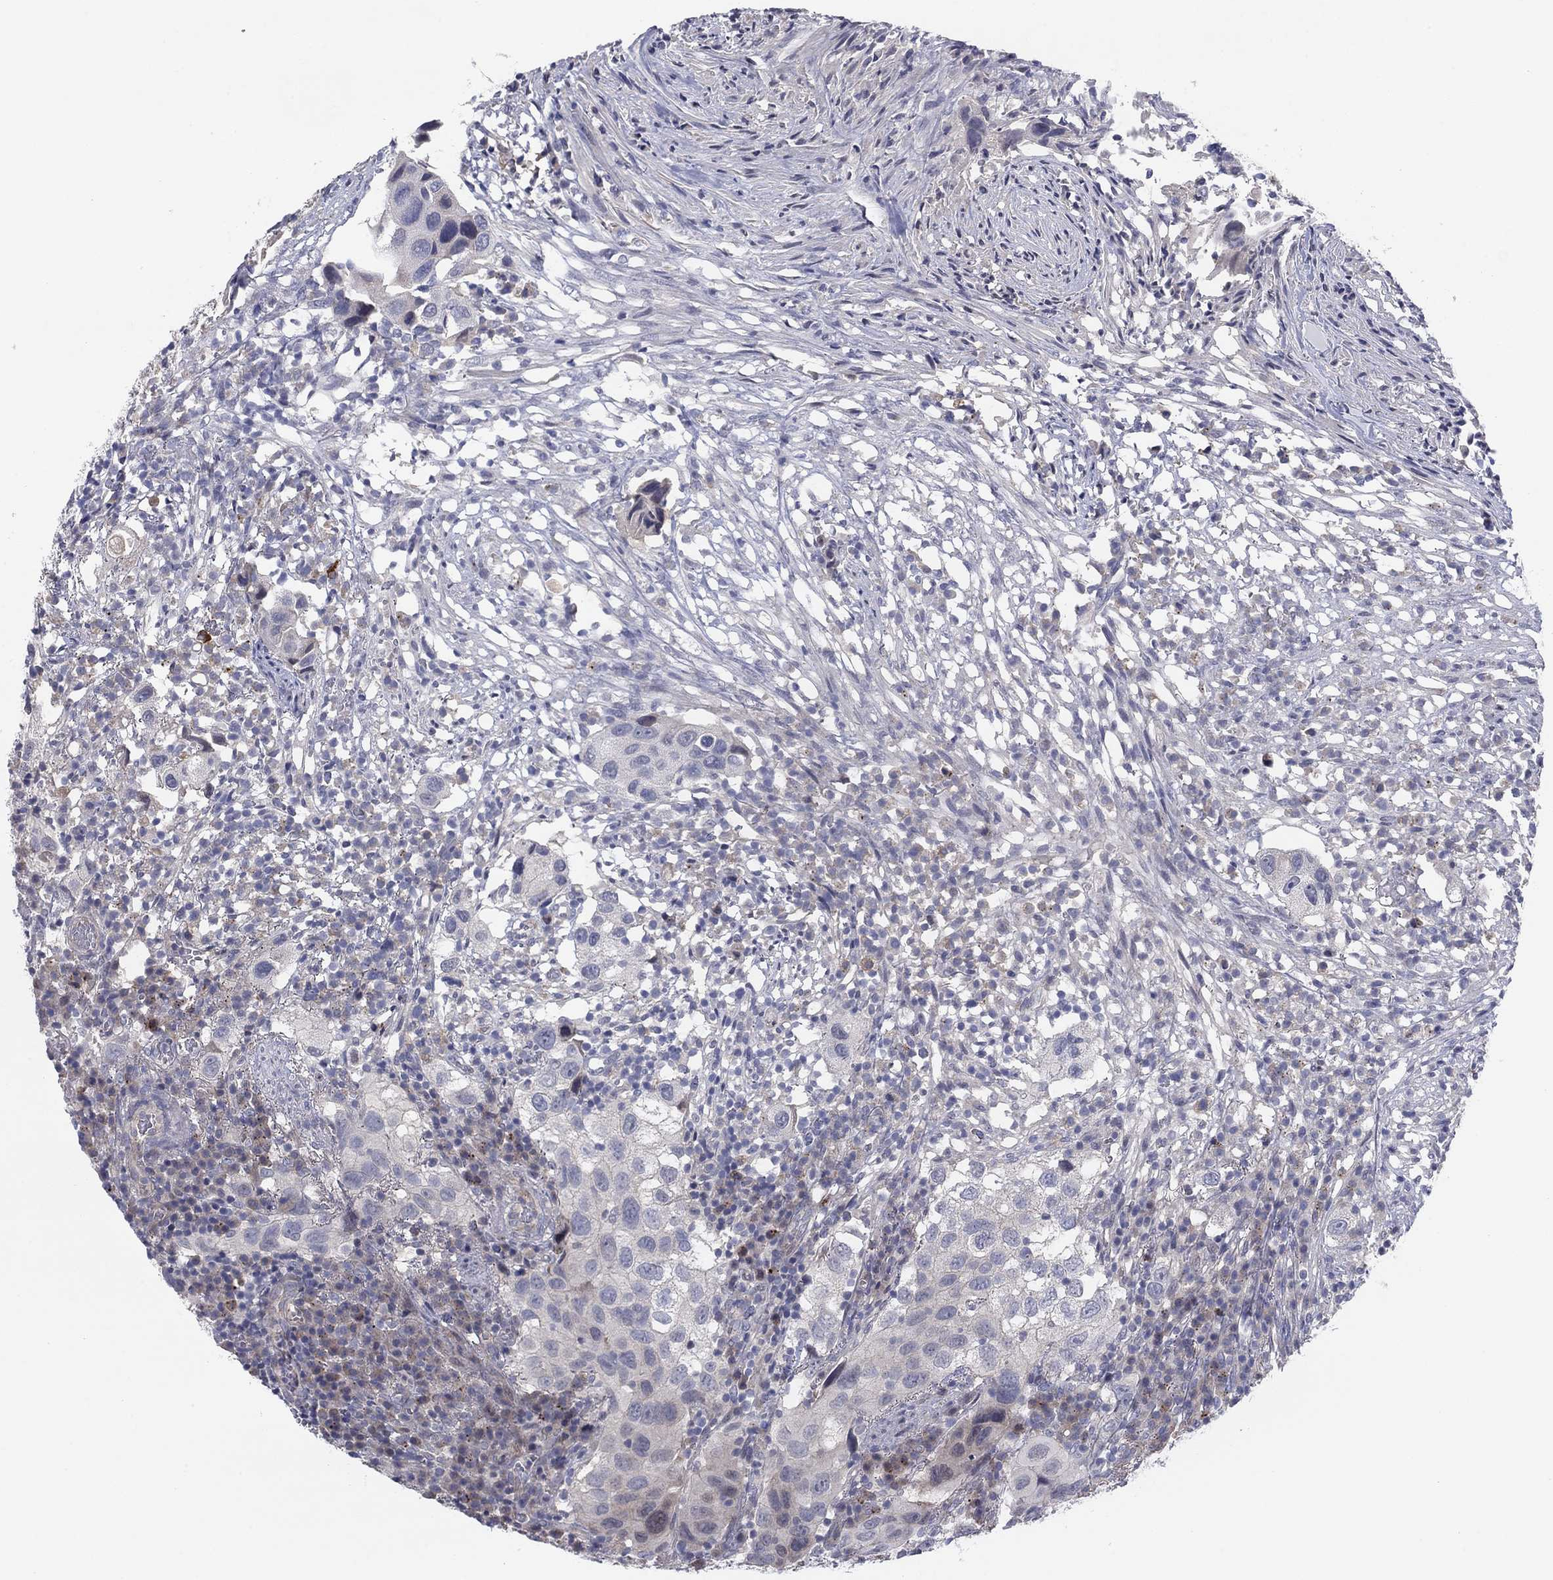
{"staining": {"intensity": "negative", "quantity": "none", "location": "none"}, "tissue": "urothelial cancer", "cell_type": "Tumor cells", "image_type": "cancer", "snomed": [{"axis": "morphology", "description": "Urothelial carcinoma, High grade"}, {"axis": "topography", "description": "Urinary bladder"}], "caption": "Immunohistochemistry (IHC) image of high-grade urothelial carcinoma stained for a protein (brown), which displays no expression in tumor cells. Brightfield microscopy of immunohistochemistry stained with DAB (brown) and hematoxylin (blue), captured at high magnification.", "gene": "AMN1", "patient": {"sex": "male", "age": 79}}